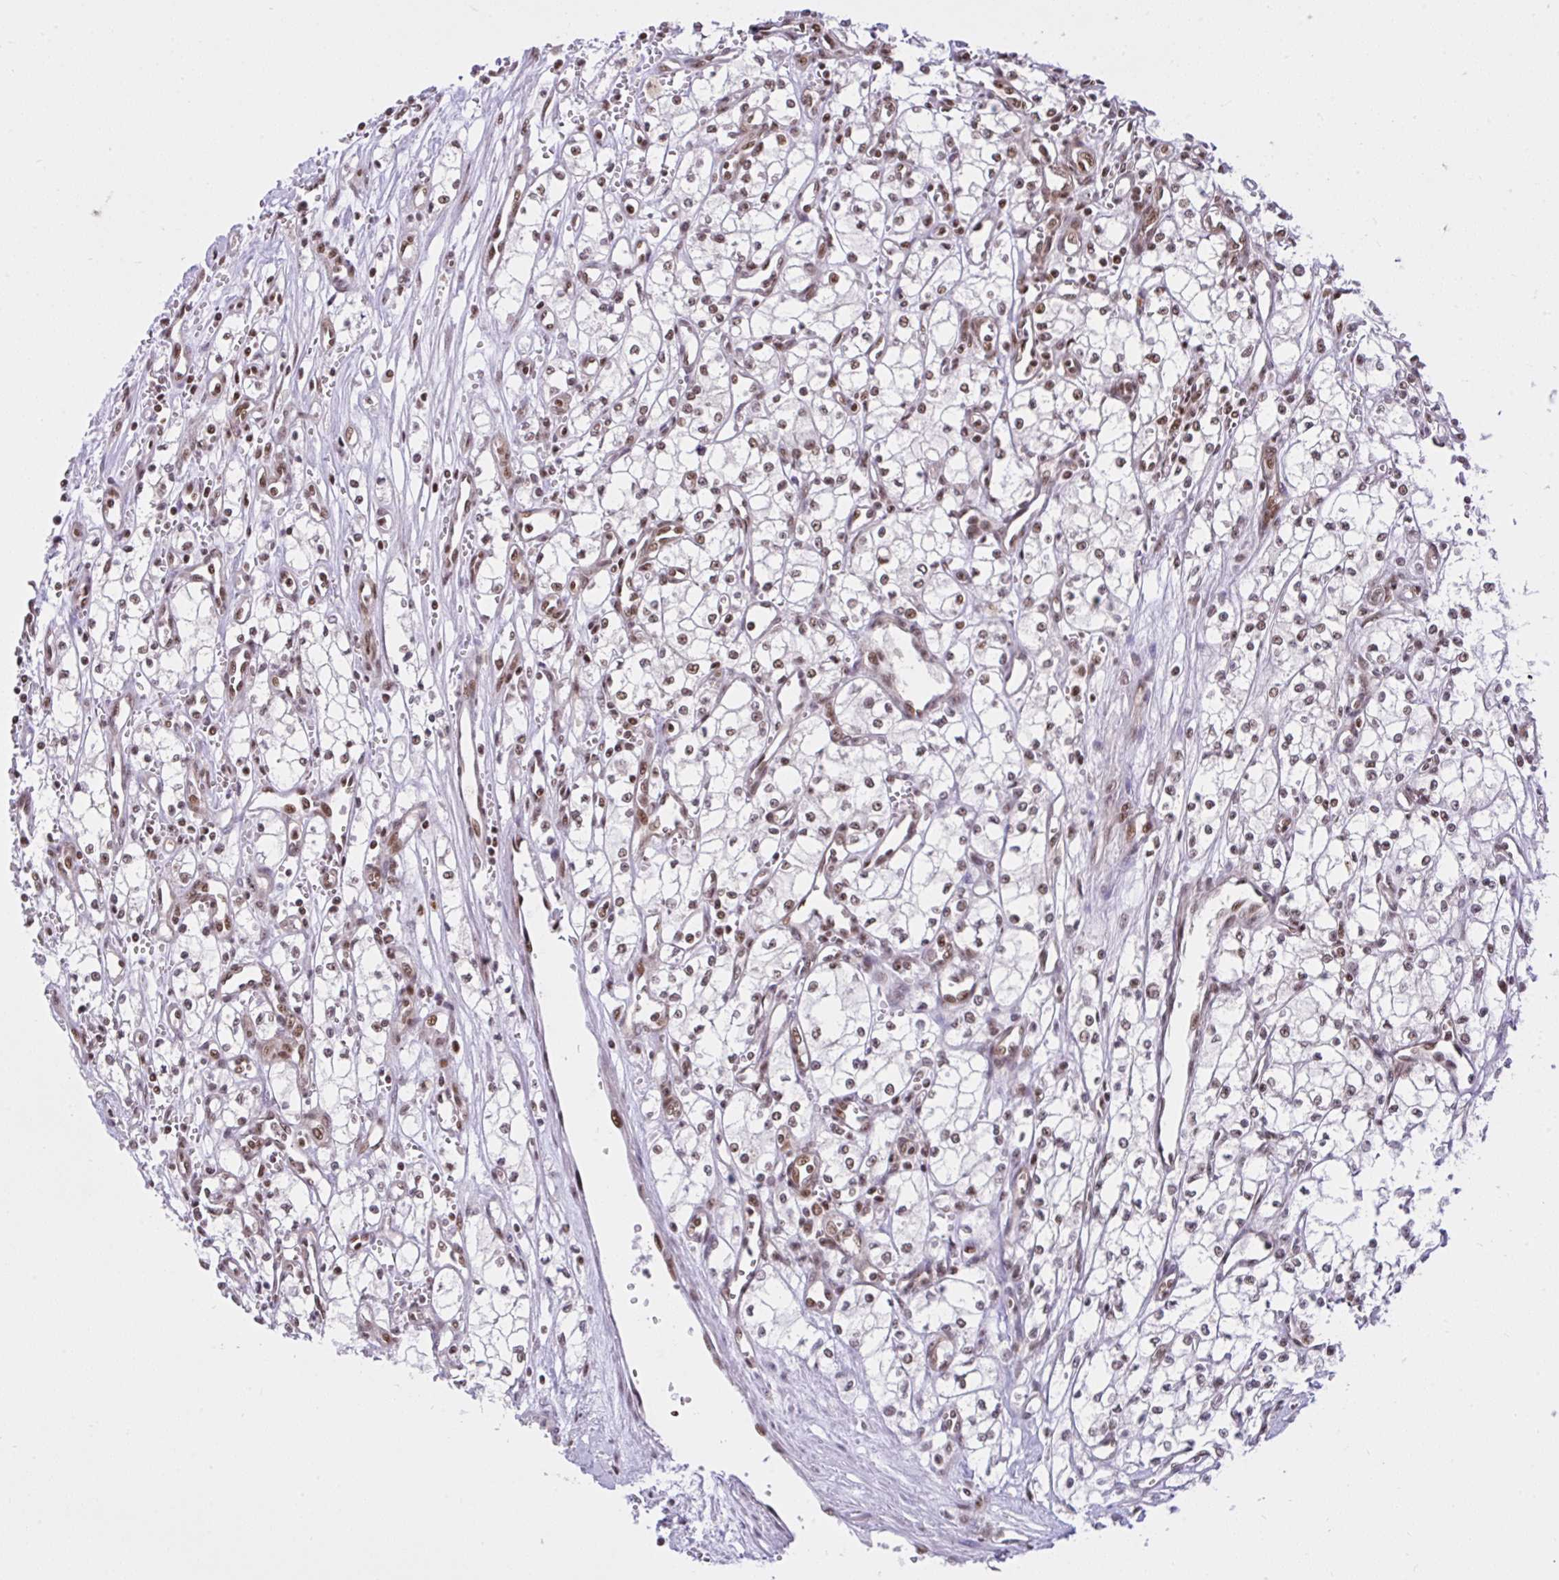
{"staining": {"intensity": "weak", "quantity": ">75%", "location": "nuclear"}, "tissue": "renal cancer", "cell_type": "Tumor cells", "image_type": "cancer", "snomed": [{"axis": "morphology", "description": "Adenocarcinoma, NOS"}, {"axis": "topography", "description": "Kidney"}], "caption": "A photomicrograph showing weak nuclear staining in about >75% of tumor cells in renal cancer, as visualized by brown immunohistochemical staining.", "gene": "CCDC12", "patient": {"sex": "male", "age": 59}}